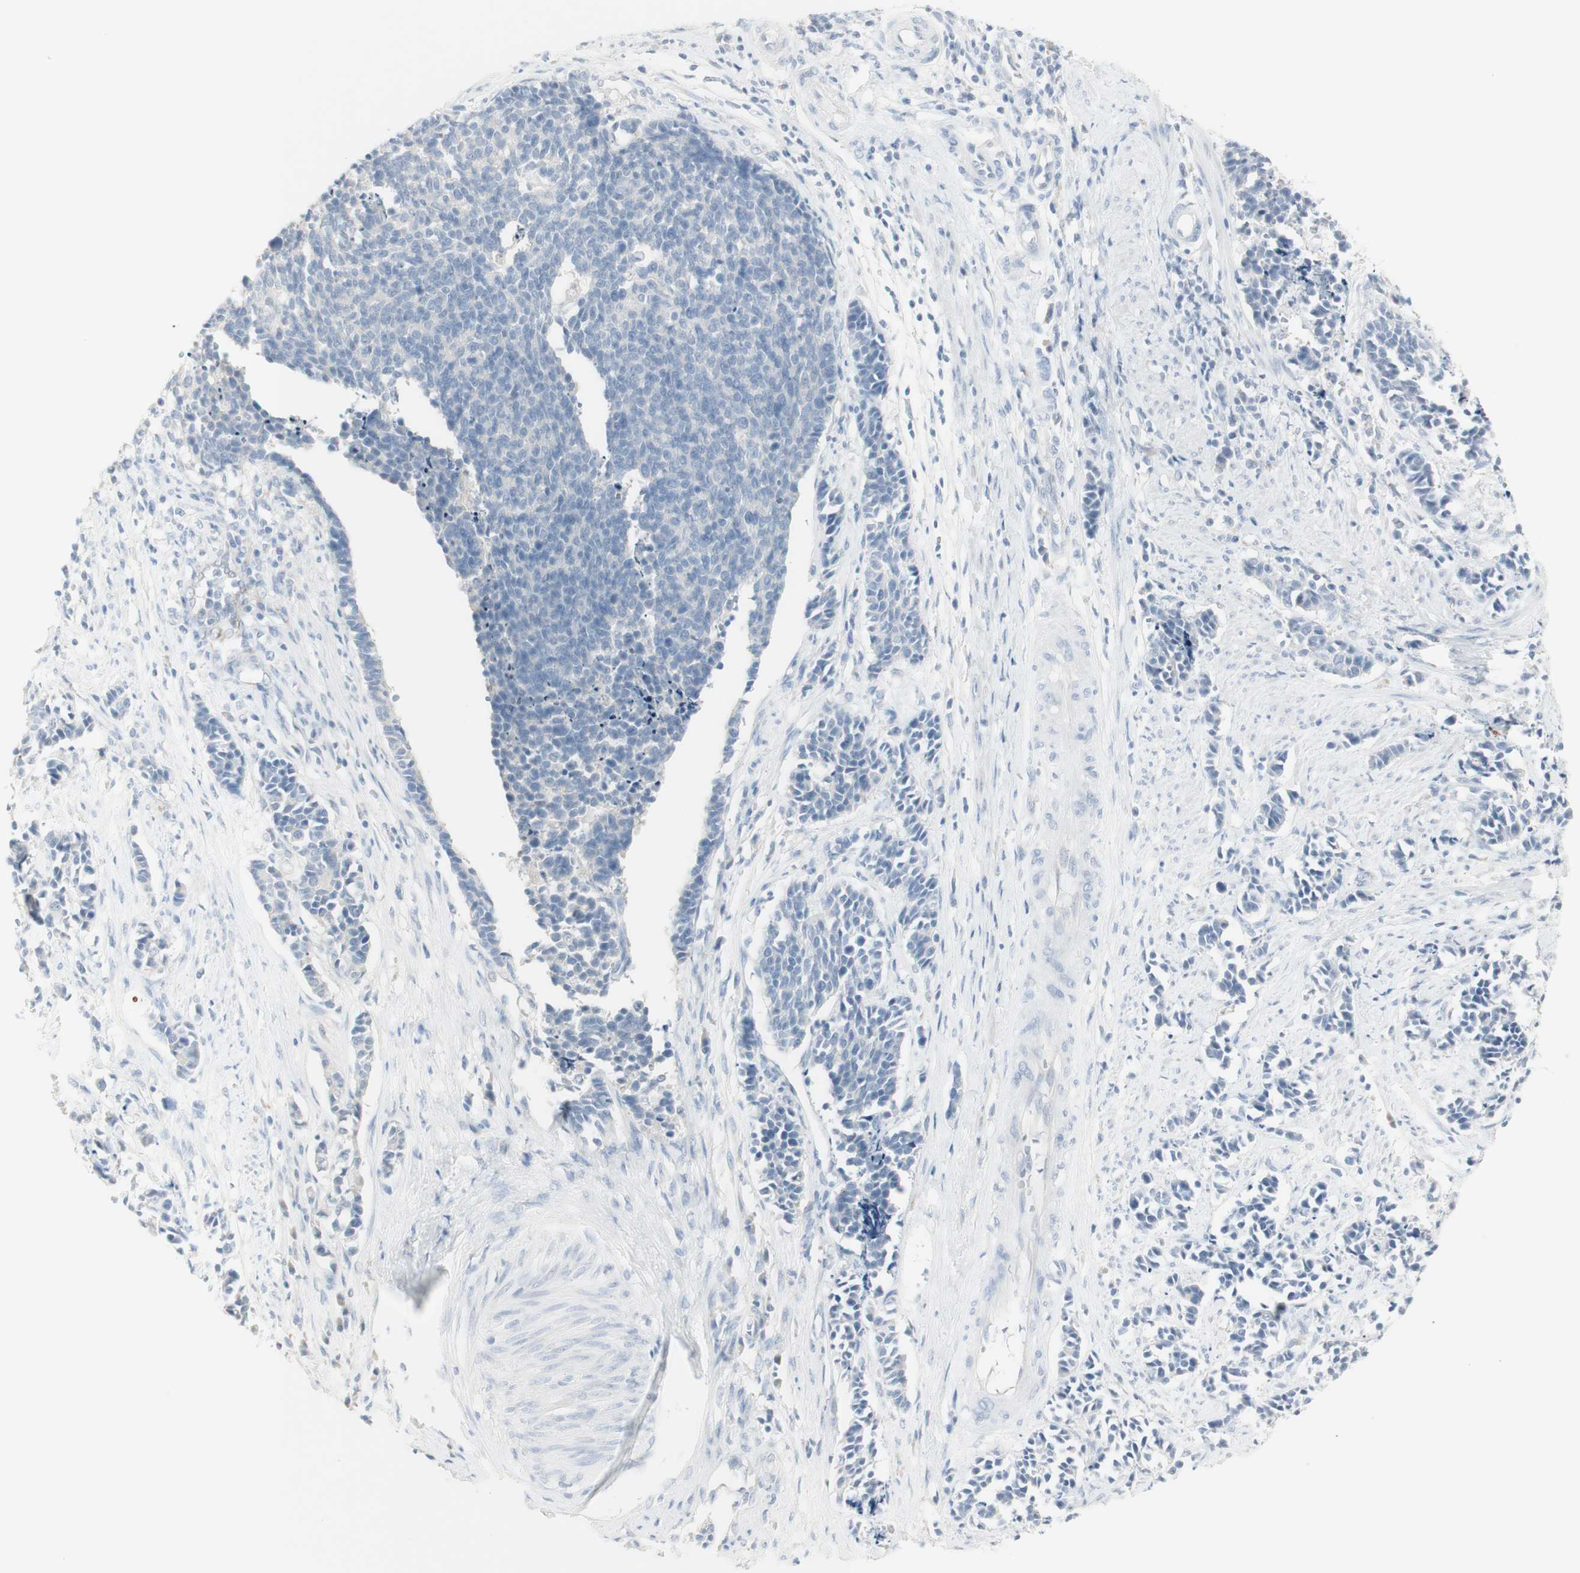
{"staining": {"intensity": "negative", "quantity": "none", "location": "none"}, "tissue": "cervical cancer", "cell_type": "Tumor cells", "image_type": "cancer", "snomed": [{"axis": "morphology", "description": "Normal tissue, NOS"}, {"axis": "morphology", "description": "Squamous cell carcinoma, NOS"}, {"axis": "topography", "description": "Cervix"}], "caption": "Tumor cells show no significant positivity in cervical squamous cell carcinoma. (DAB (3,3'-diaminobenzidine) IHC, high magnification).", "gene": "ART3", "patient": {"sex": "female", "age": 35}}